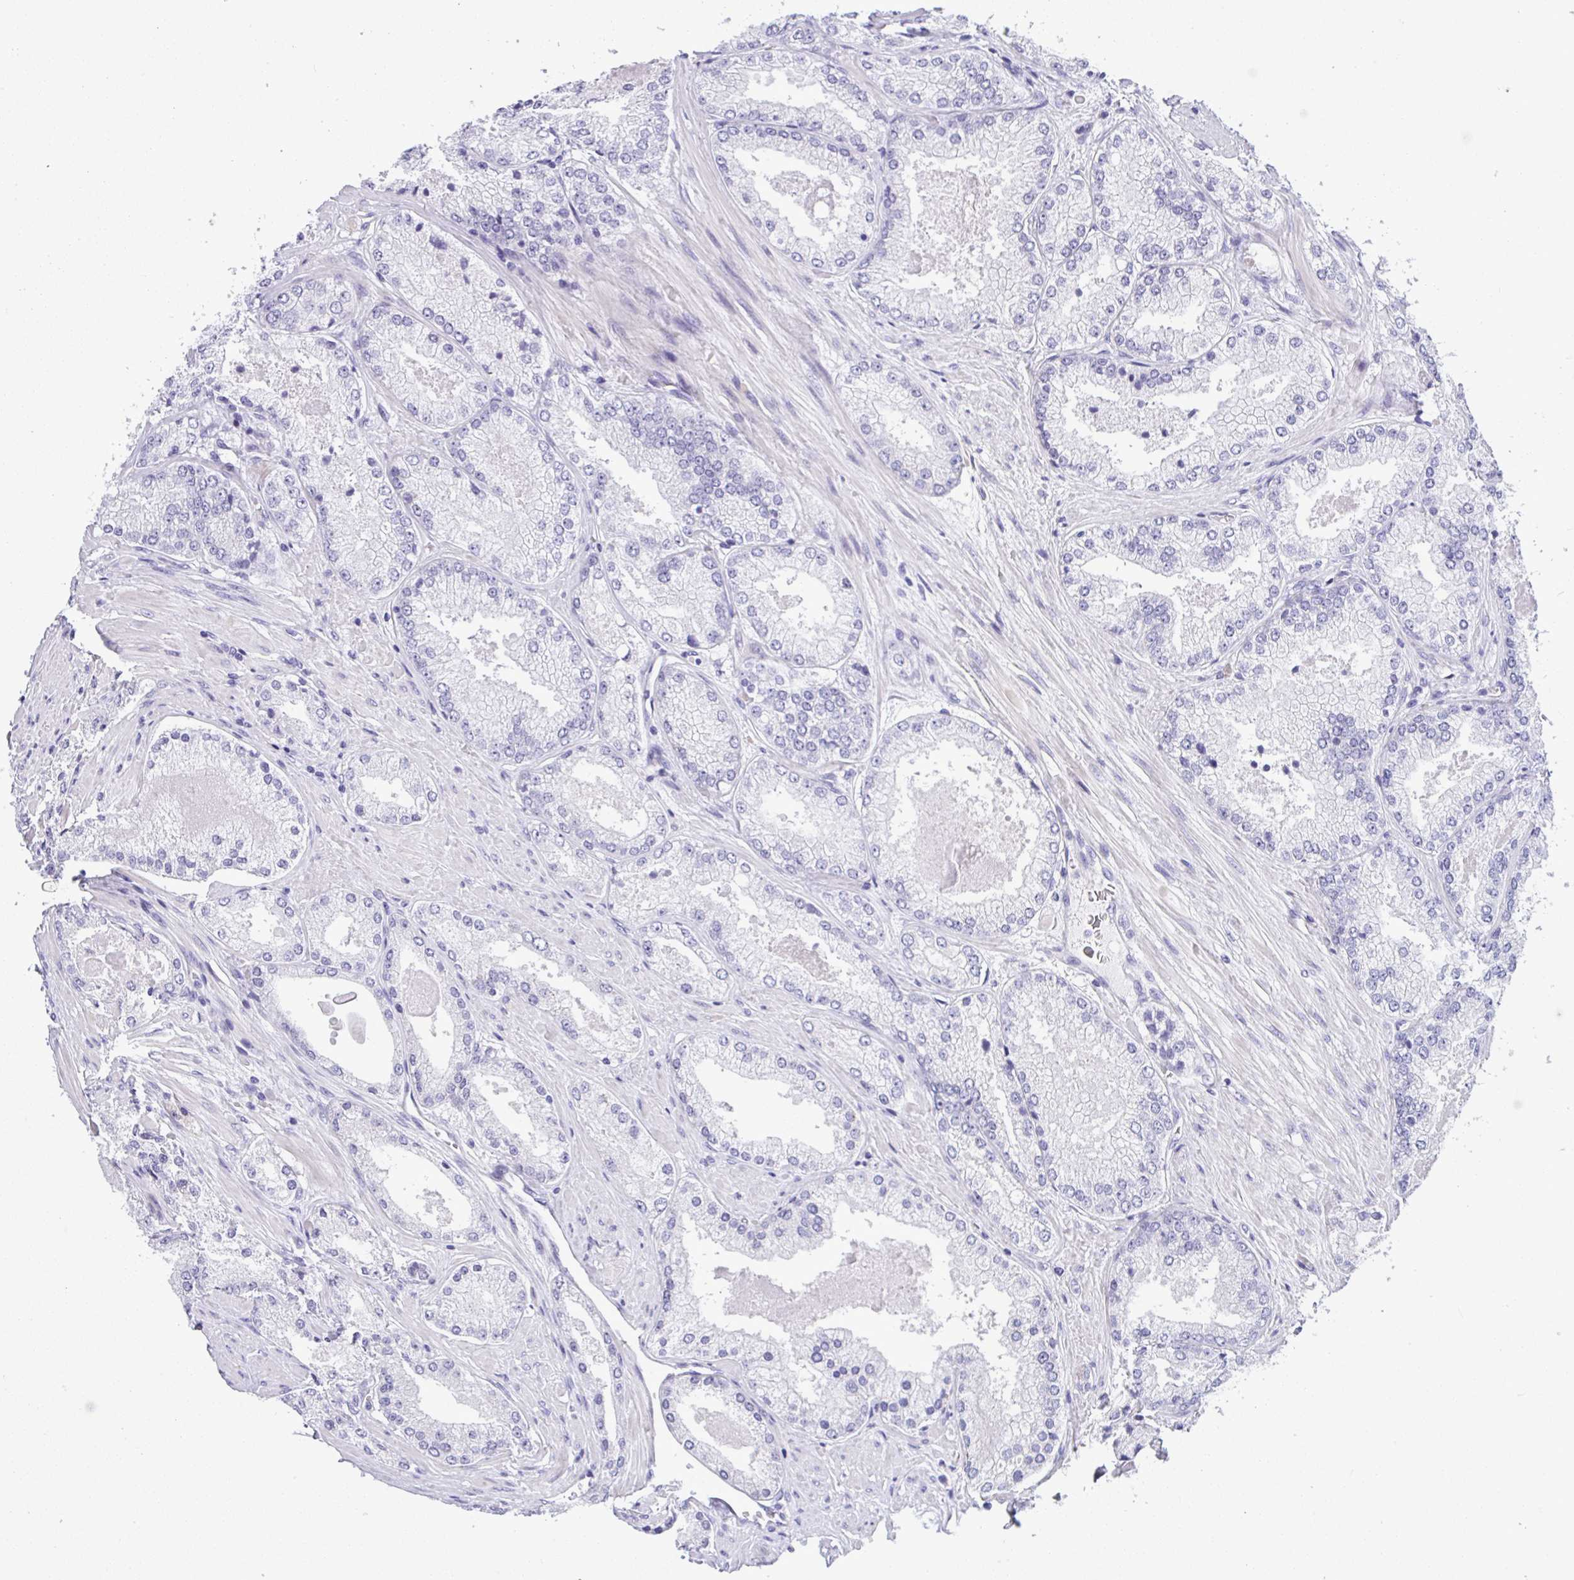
{"staining": {"intensity": "negative", "quantity": "none", "location": "none"}, "tissue": "prostate cancer", "cell_type": "Tumor cells", "image_type": "cancer", "snomed": [{"axis": "morphology", "description": "Adenocarcinoma, Low grade"}, {"axis": "topography", "description": "Prostate"}], "caption": "This photomicrograph is of prostate cancer stained with immunohistochemistry to label a protein in brown with the nuclei are counter-stained blue. There is no positivity in tumor cells.", "gene": "YBX2", "patient": {"sex": "male", "age": 68}}